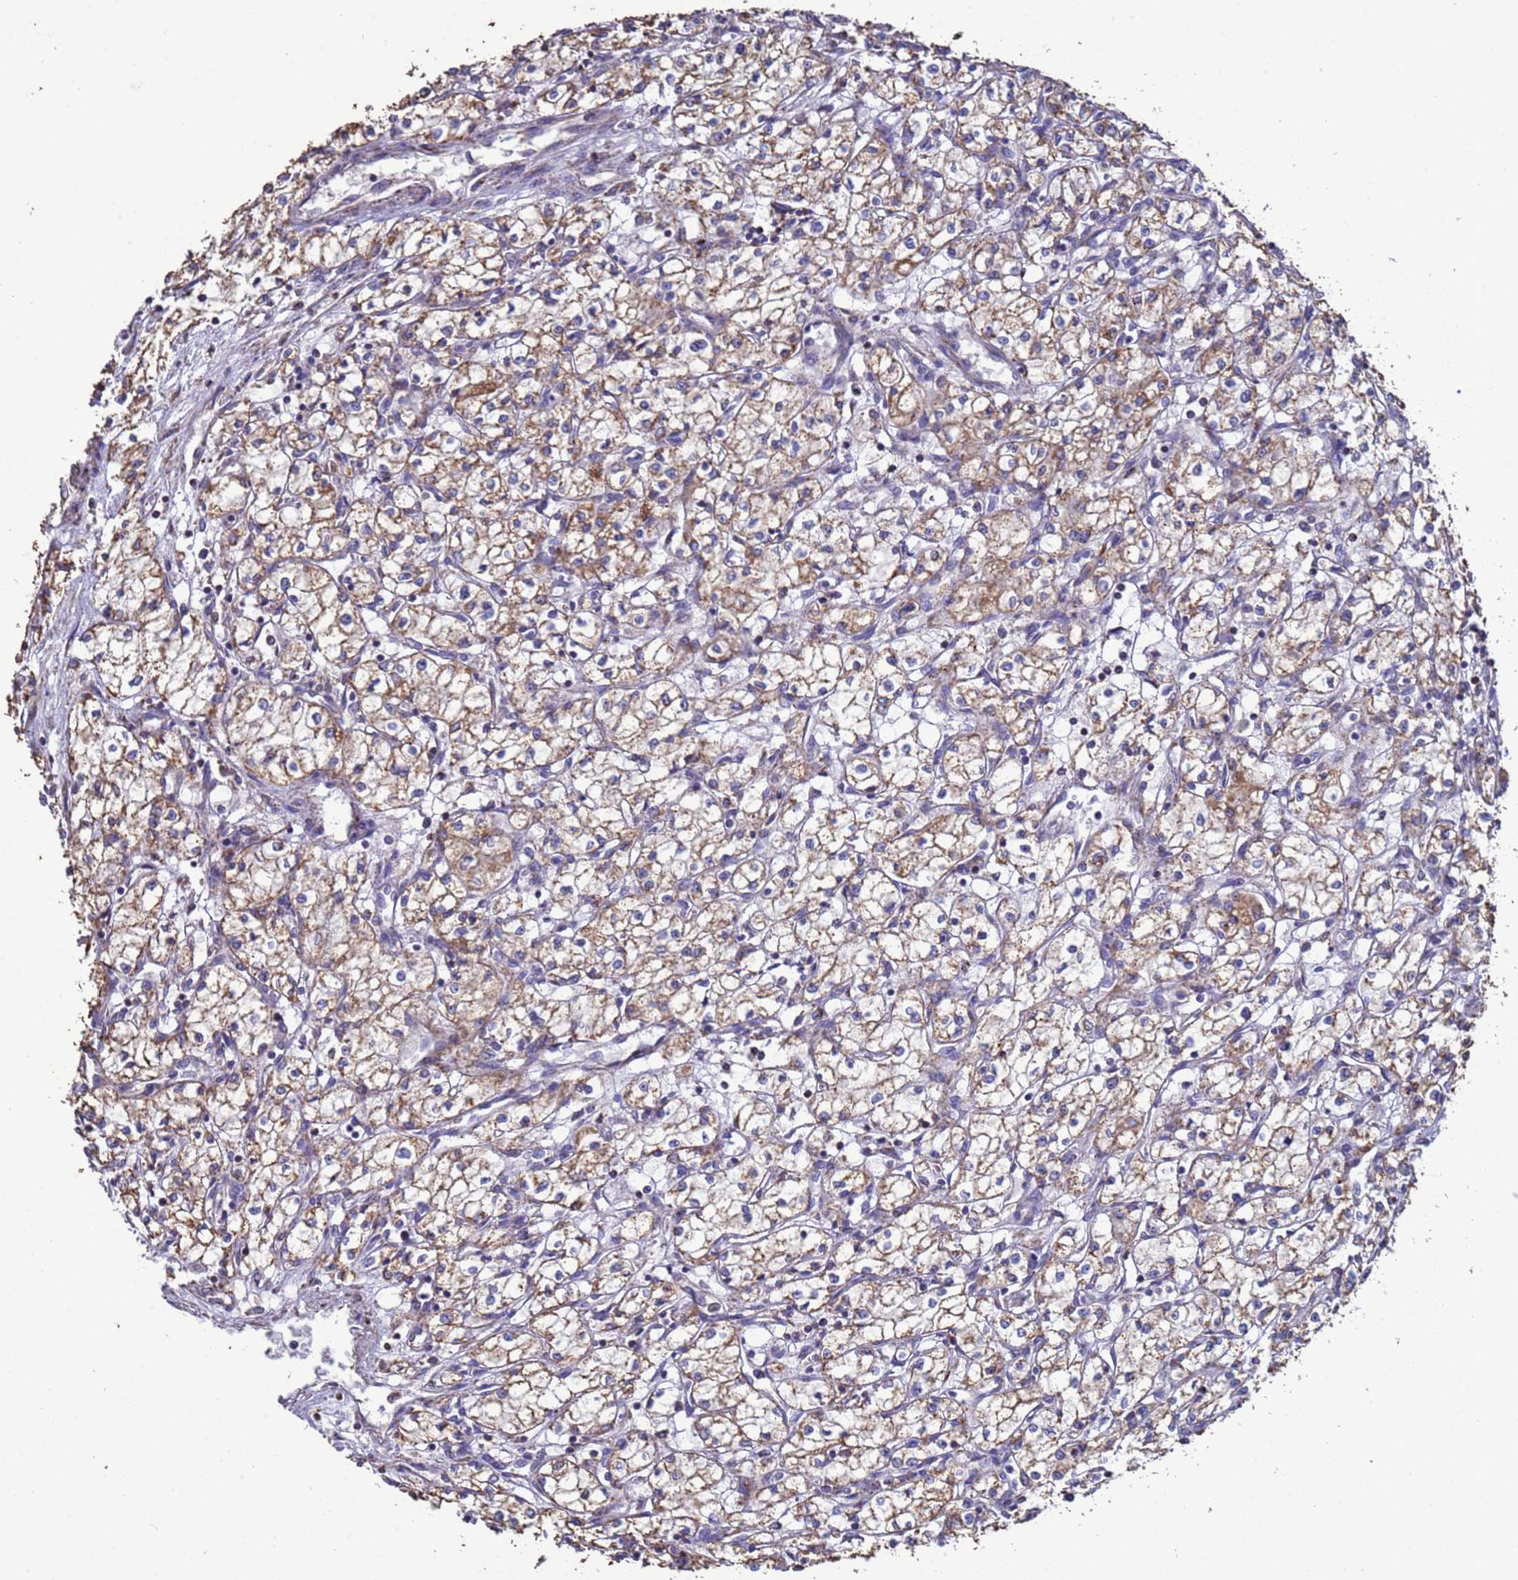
{"staining": {"intensity": "moderate", "quantity": ">75%", "location": "cytoplasmic/membranous"}, "tissue": "renal cancer", "cell_type": "Tumor cells", "image_type": "cancer", "snomed": [{"axis": "morphology", "description": "Adenocarcinoma, NOS"}, {"axis": "topography", "description": "Kidney"}], "caption": "Immunohistochemical staining of renal cancer (adenocarcinoma) demonstrates moderate cytoplasmic/membranous protein expression in about >75% of tumor cells.", "gene": "ZNFX1", "patient": {"sex": "male", "age": 59}}